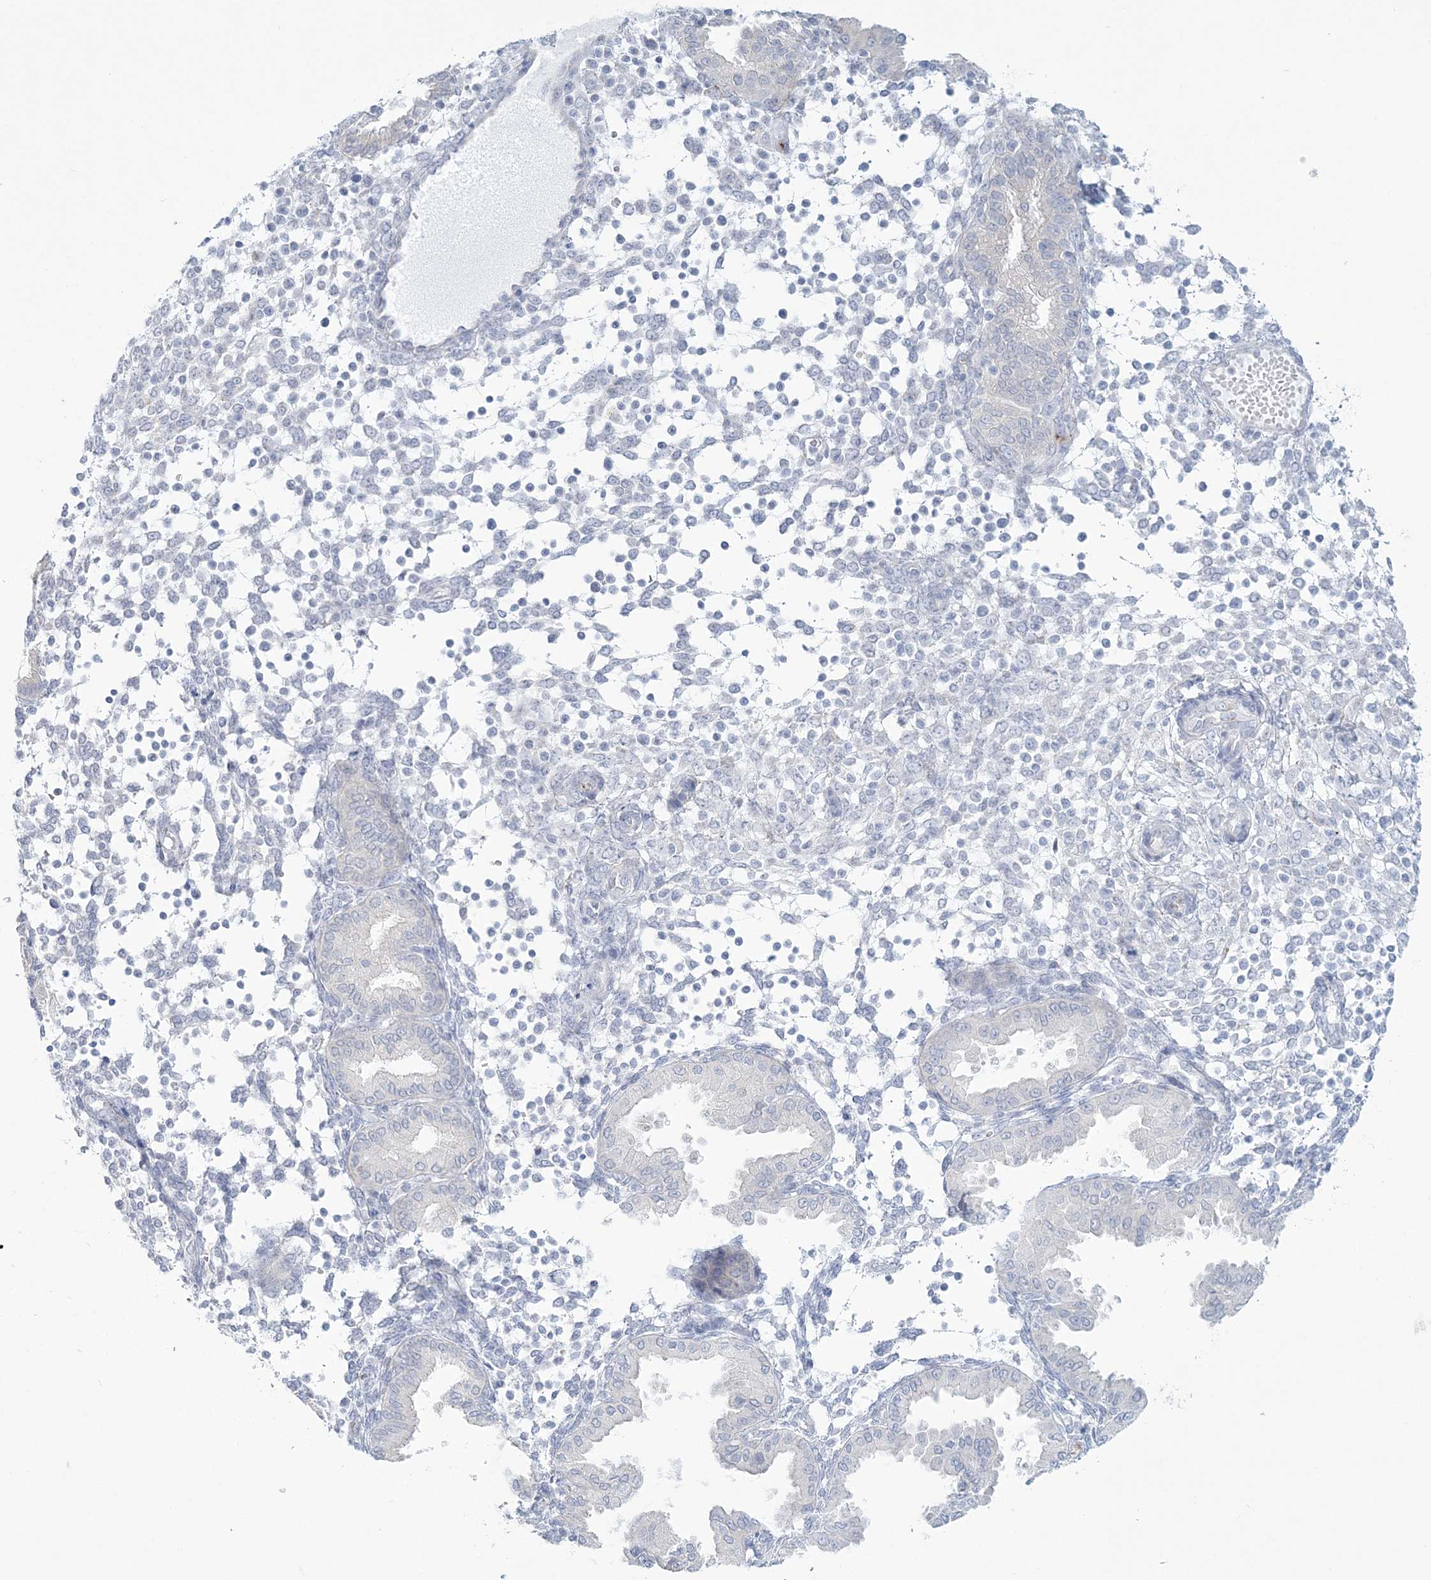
{"staining": {"intensity": "negative", "quantity": "none", "location": "none"}, "tissue": "endometrium", "cell_type": "Cells in endometrial stroma", "image_type": "normal", "snomed": [{"axis": "morphology", "description": "Normal tissue, NOS"}, {"axis": "topography", "description": "Endometrium"}], "caption": "This is an immunohistochemistry photomicrograph of benign human endometrium. There is no expression in cells in endometrial stroma.", "gene": "ENSG00000288637", "patient": {"sex": "female", "age": 53}}